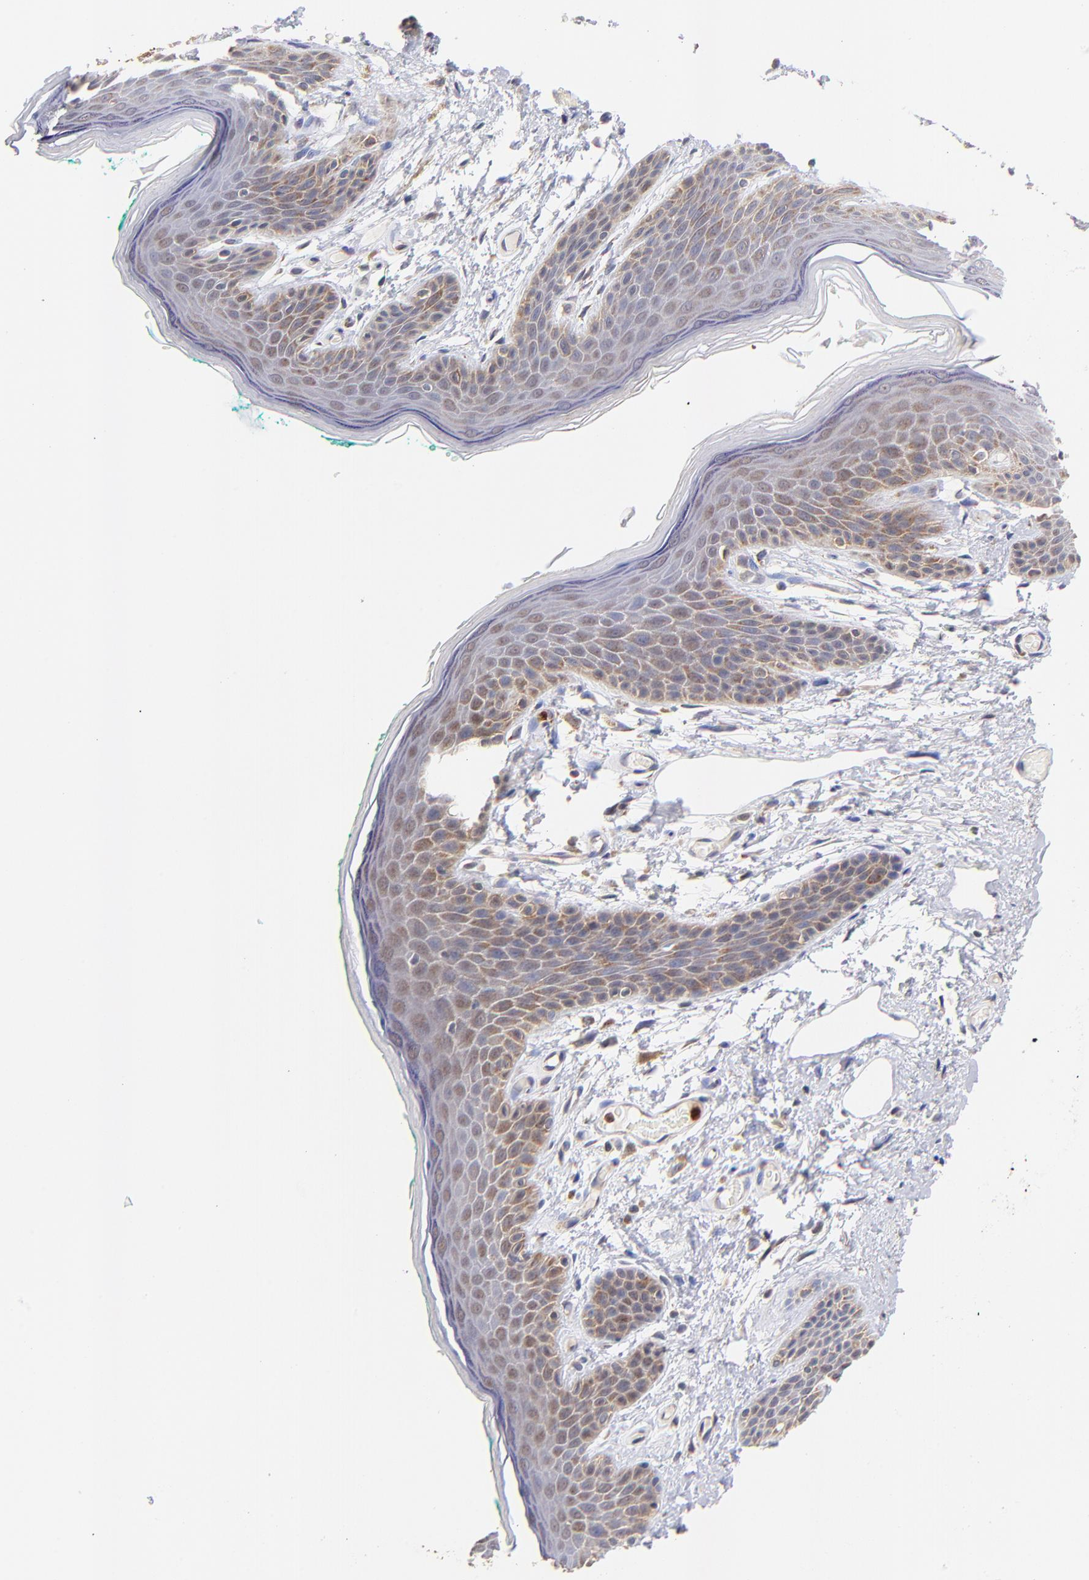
{"staining": {"intensity": "moderate", "quantity": "<25%", "location": "cytoplasmic/membranous"}, "tissue": "skin", "cell_type": "Epidermal cells", "image_type": "normal", "snomed": [{"axis": "morphology", "description": "Normal tissue, NOS"}, {"axis": "topography", "description": "Anal"}], "caption": "Unremarkable skin shows moderate cytoplasmic/membranous staining in approximately <25% of epidermal cells, visualized by immunohistochemistry.", "gene": "BBOF1", "patient": {"sex": "male", "age": 74}}